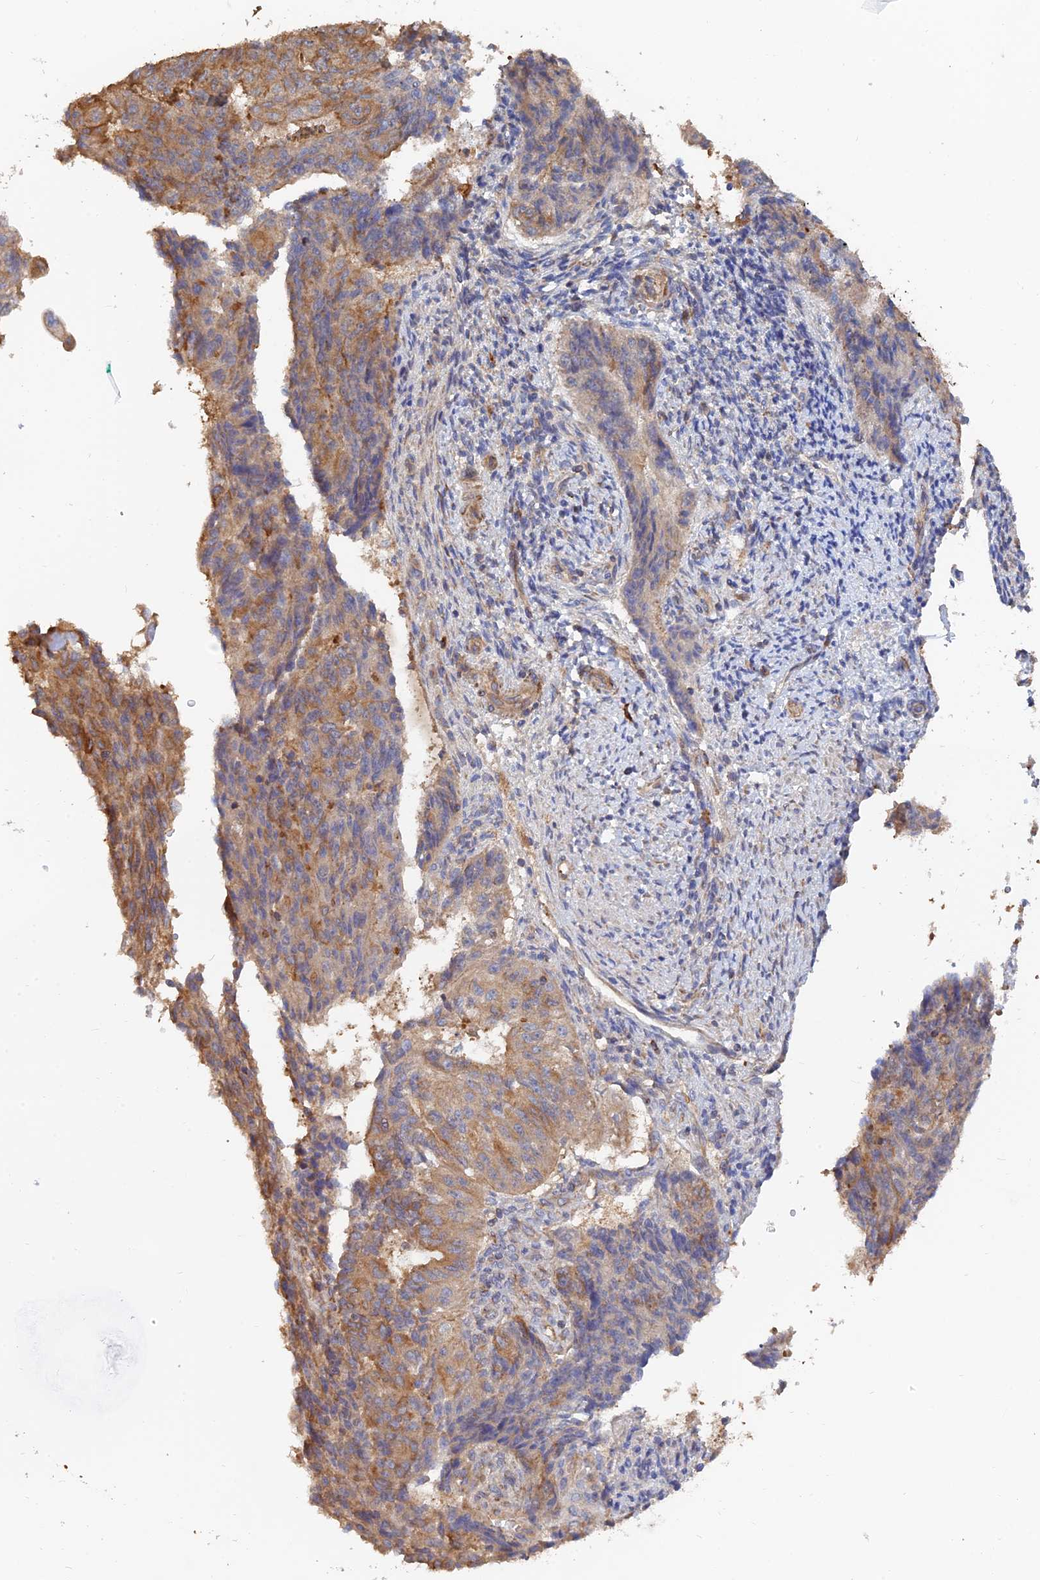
{"staining": {"intensity": "moderate", "quantity": "25%-75%", "location": "cytoplasmic/membranous"}, "tissue": "endometrial cancer", "cell_type": "Tumor cells", "image_type": "cancer", "snomed": [{"axis": "morphology", "description": "Adenocarcinoma, NOS"}, {"axis": "topography", "description": "Endometrium"}], "caption": "Brown immunohistochemical staining in endometrial cancer exhibits moderate cytoplasmic/membranous expression in about 25%-75% of tumor cells.", "gene": "WBP11", "patient": {"sex": "female", "age": 32}}